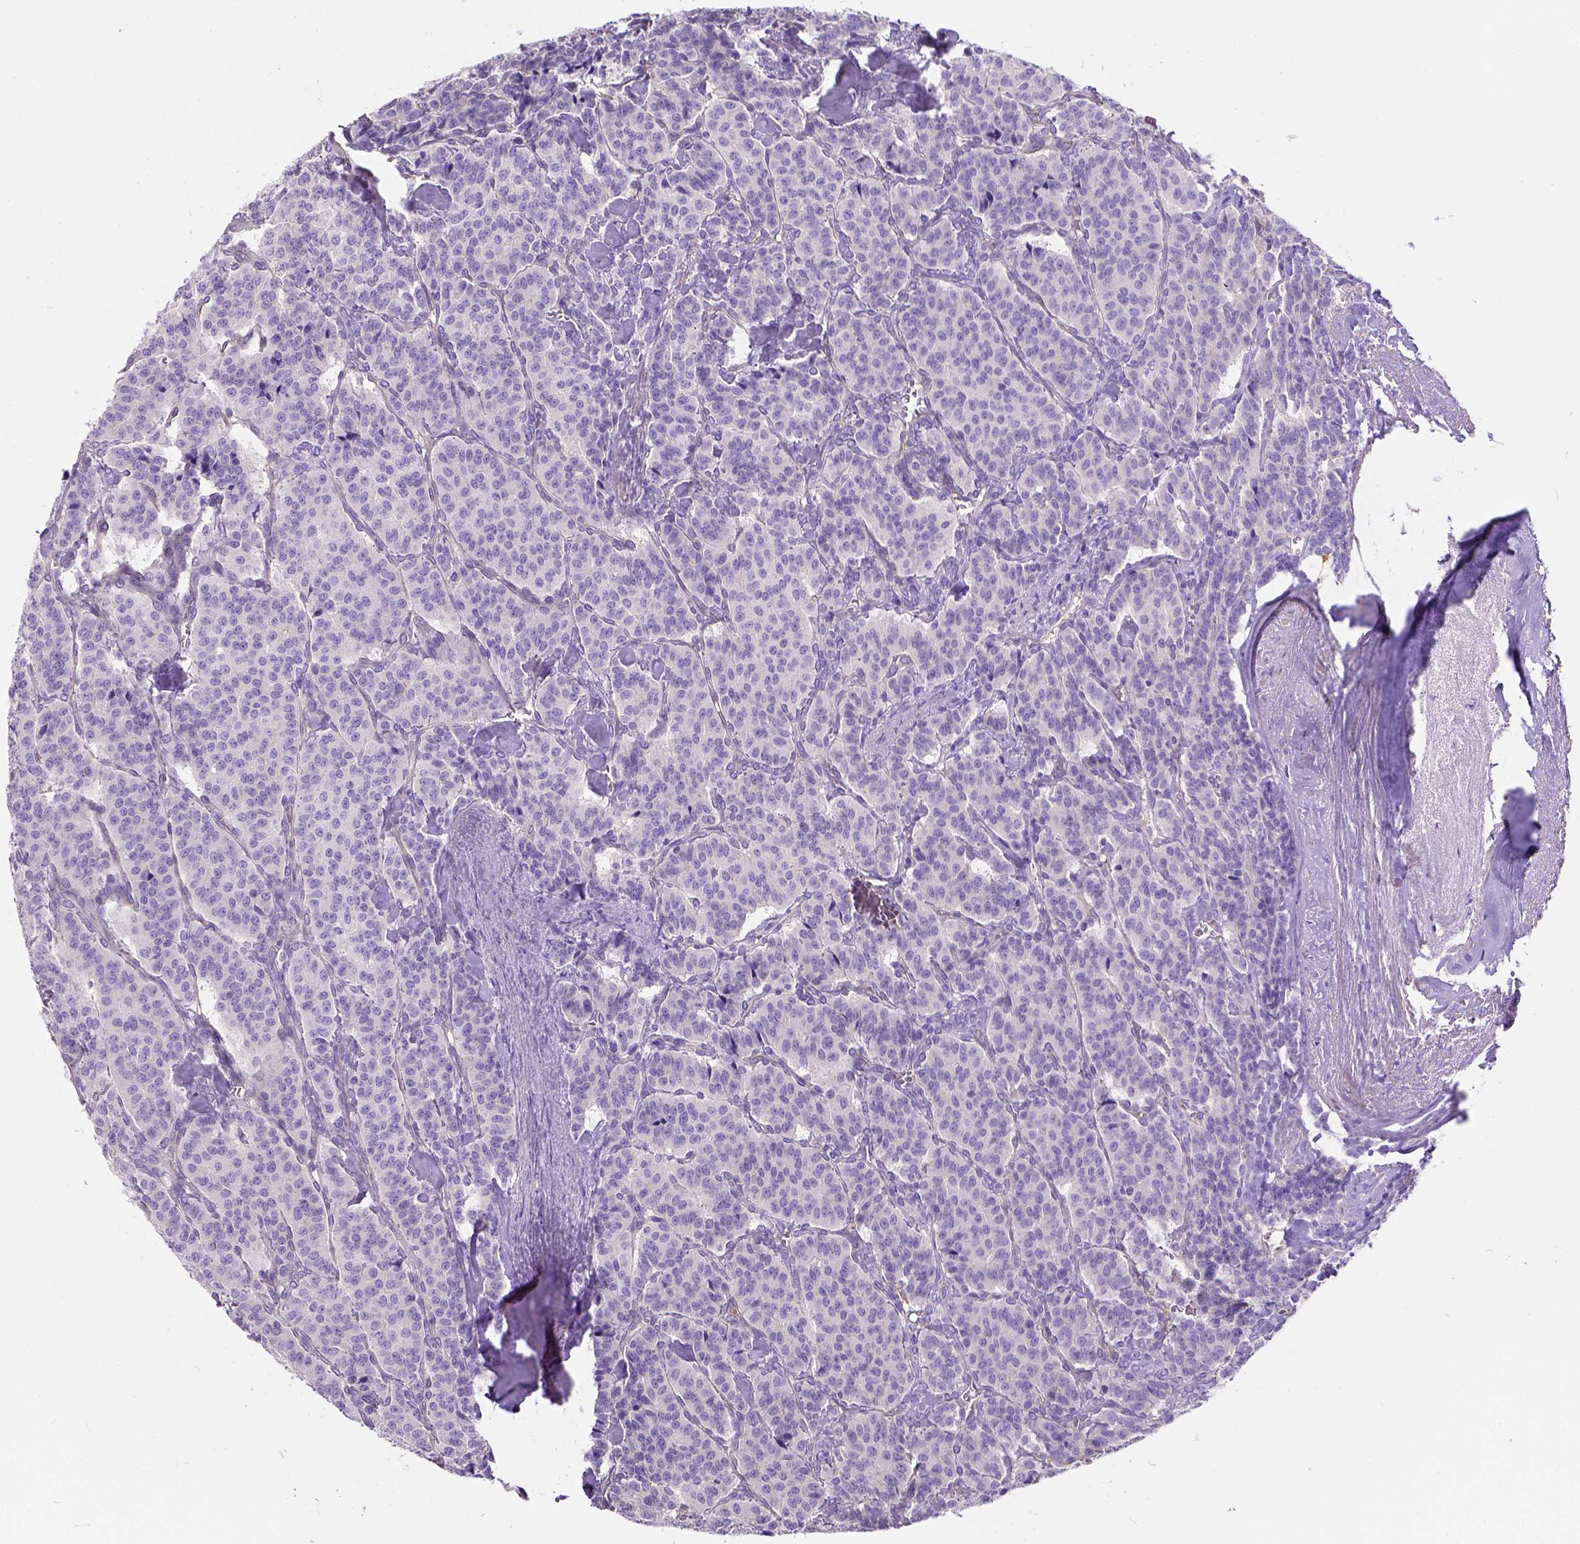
{"staining": {"intensity": "negative", "quantity": "none", "location": "none"}, "tissue": "carcinoid", "cell_type": "Tumor cells", "image_type": "cancer", "snomed": [{"axis": "morphology", "description": "Normal tissue, NOS"}, {"axis": "morphology", "description": "Carcinoid, malignant, NOS"}, {"axis": "topography", "description": "Lung"}], "caption": "Human malignant carcinoid stained for a protein using immunohistochemistry (IHC) reveals no expression in tumor cells.", "gene": "PHF7", "patient": {"sex": "female", "age": 46}}